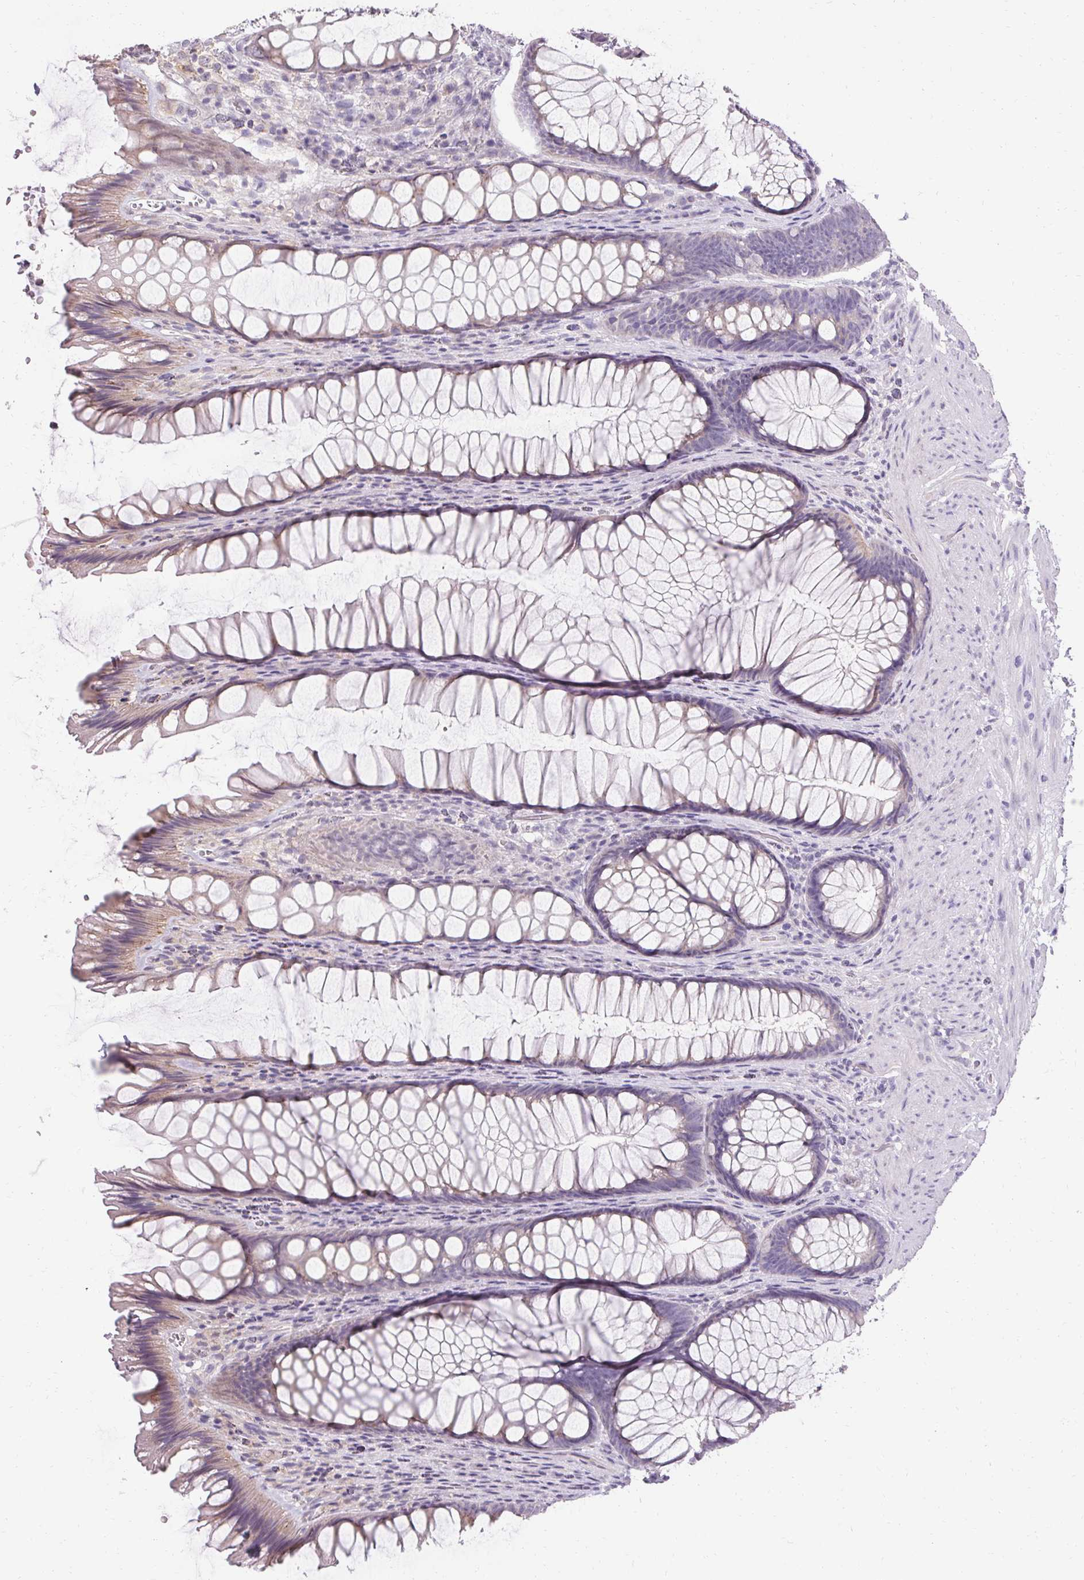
{"staining": {"intensity": "weak", "quantity": "<25%", "location": "cytoplasmic/membranous"}, "tissue": "rectum", "cell_type": "Glandular cells", "image_type": "normal", "snomed": [{"axis": "morphology", "description": "Normal tissue, NOS"}, {"axis": "topography", "description": "Rectum"}], "caption": "IHC of benign rectum exhibits no staining in glandular cells.", "gene": "HSD17B3", "patient": {"sex": "male", "age": 53}}